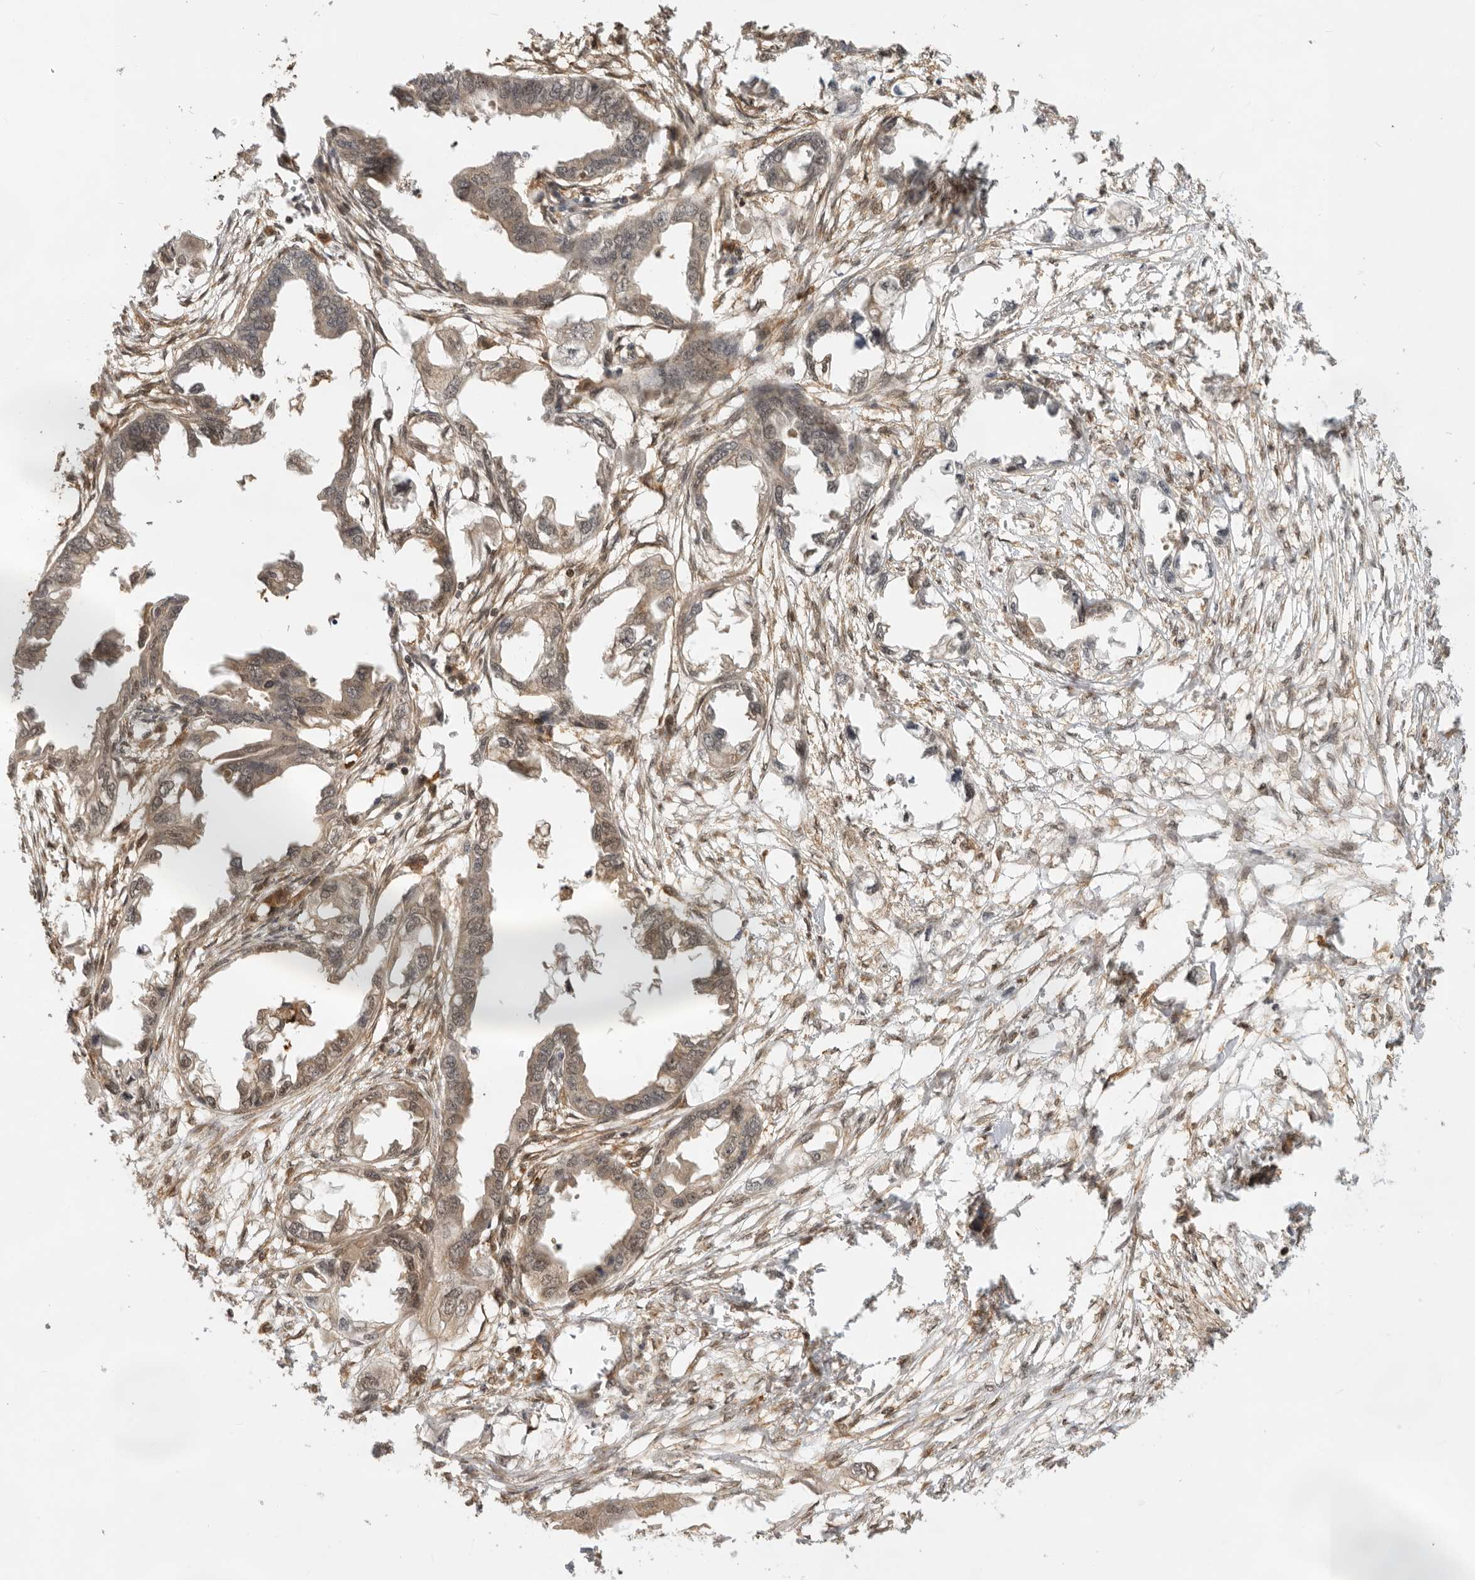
{"staining": {"intensity": "weak", "quantity": "25%-75%", "location": "cytoplasmic/membranous"}, "tissue": "endometrial cancer", "cell_type": "Tumor cells", "image_type": "cancer", "snomed": [{"axis": "morphology", "description": "Adenocarcinoma, NOS"}, {"axis": "morphology", "description": "Adenocarcinoma, metastatic, NOS"}, {"axis": "topography", "description": "Adipose tissue"}, {"axis": "topography", "description": "Endometrium"}], "caption": "Immunohistochemistry (IHC) staining of endometrial cancer, which reveals low levels of weak cytoplasmic/membranous positivity in about 25%-75% of tumor cells indicating weak cytoplasmic/membranous protein positivity. The staining was performed using DAB (3,3'-diaminobenzidine) (brown) for protein detection and nuclei were counterstained in hematoxylin (blue).", "gene": "ADPRS", "patient": {"sex": "female", "age": 67}}